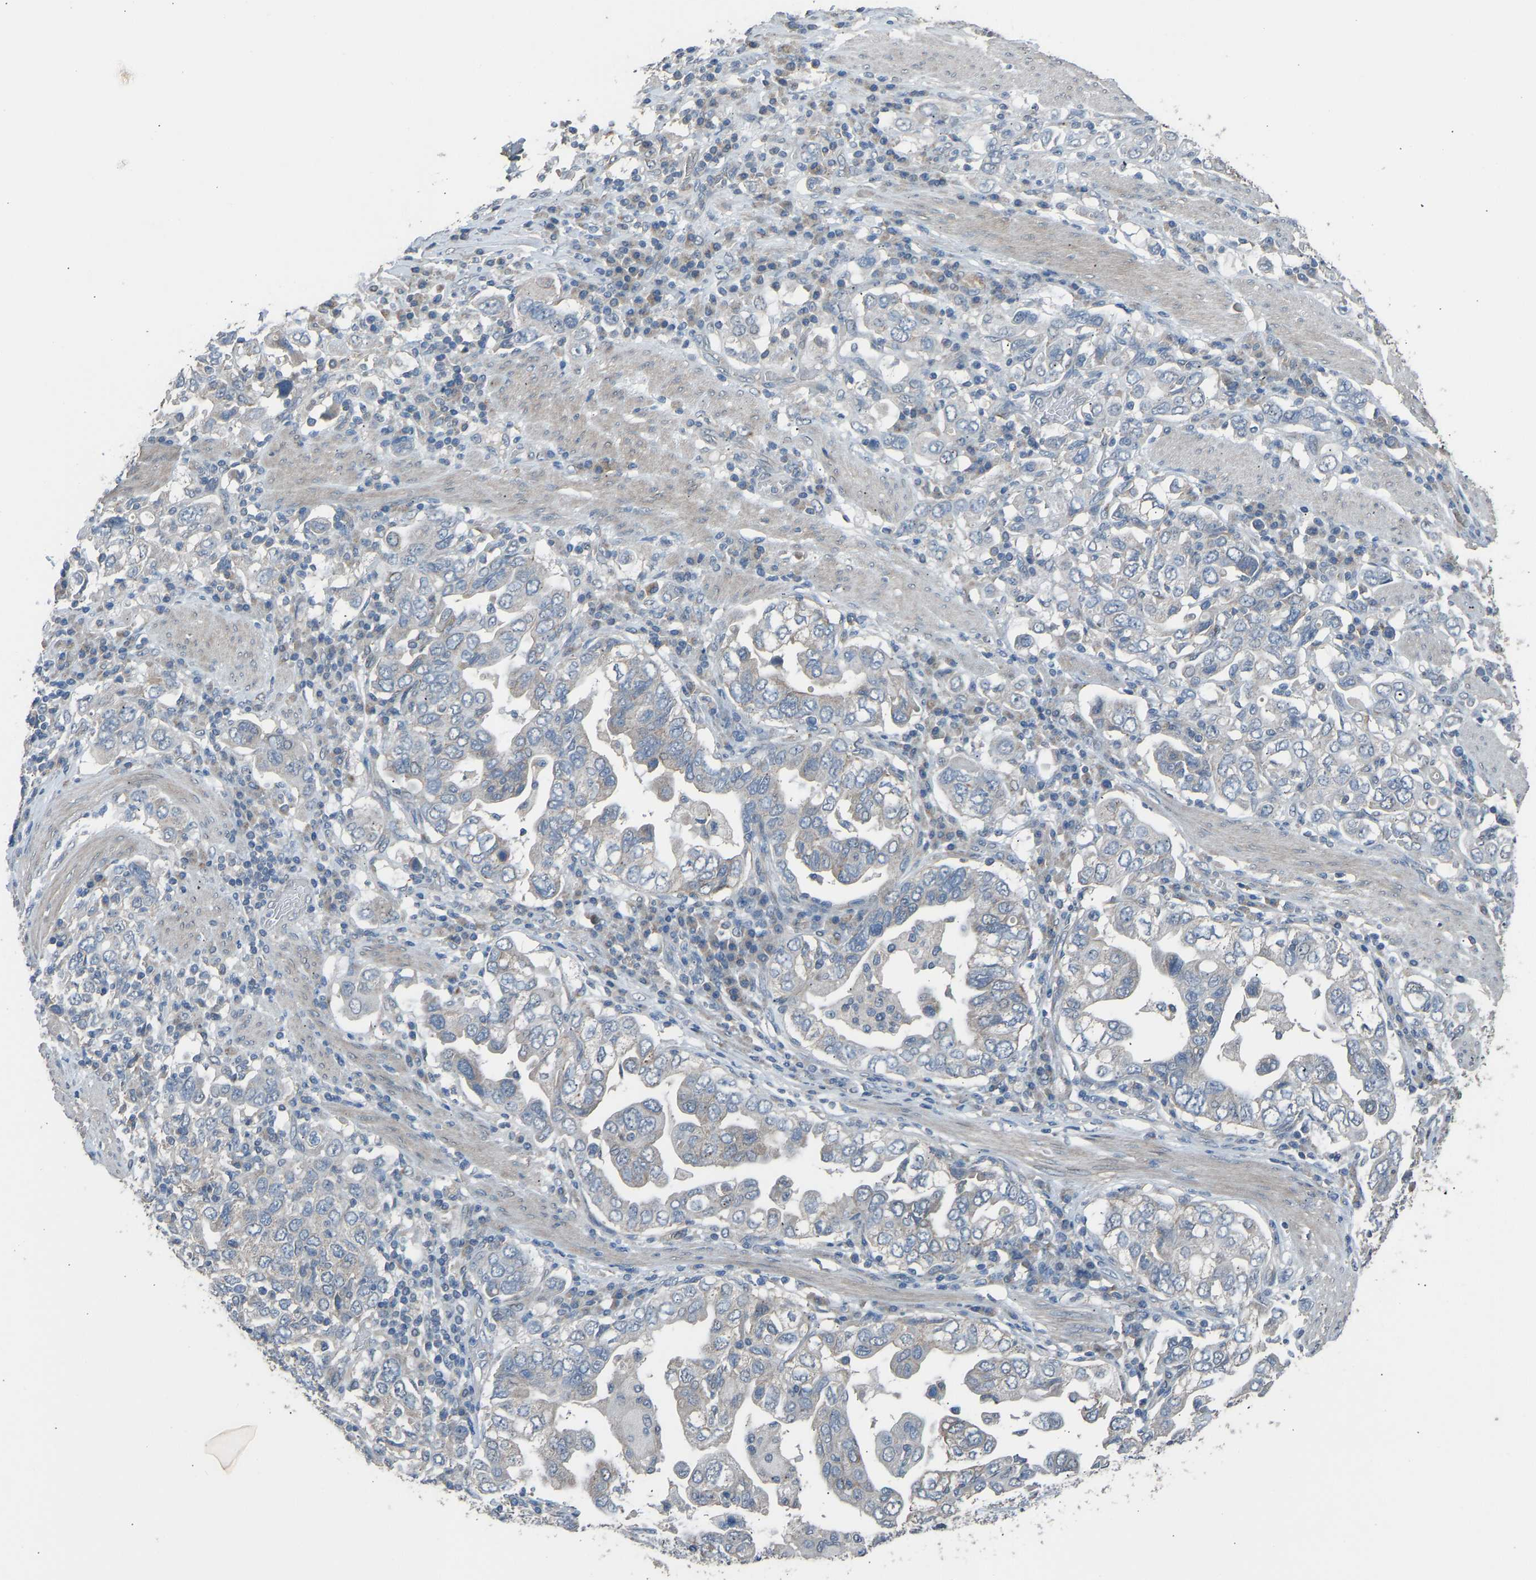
{"staining": {"intensity": "negative", "quantity": "none", "location": "none"}, "tissue": "stomach cancer", "cell_type": "Tumor cells", "image_type": "cancer", "snomed": [{"axis": "morphology", "description": "Adenocarcinoma, NOS"}, {"axis": "topography", "description": "Stomach, upper"}], "caption": "Micrograph shows no protein expression in tumor cells of adenocarcinoma (stomach) tissue.", "gene": "SLC43A1", "patient": {"sex": "male", "age": 62}}